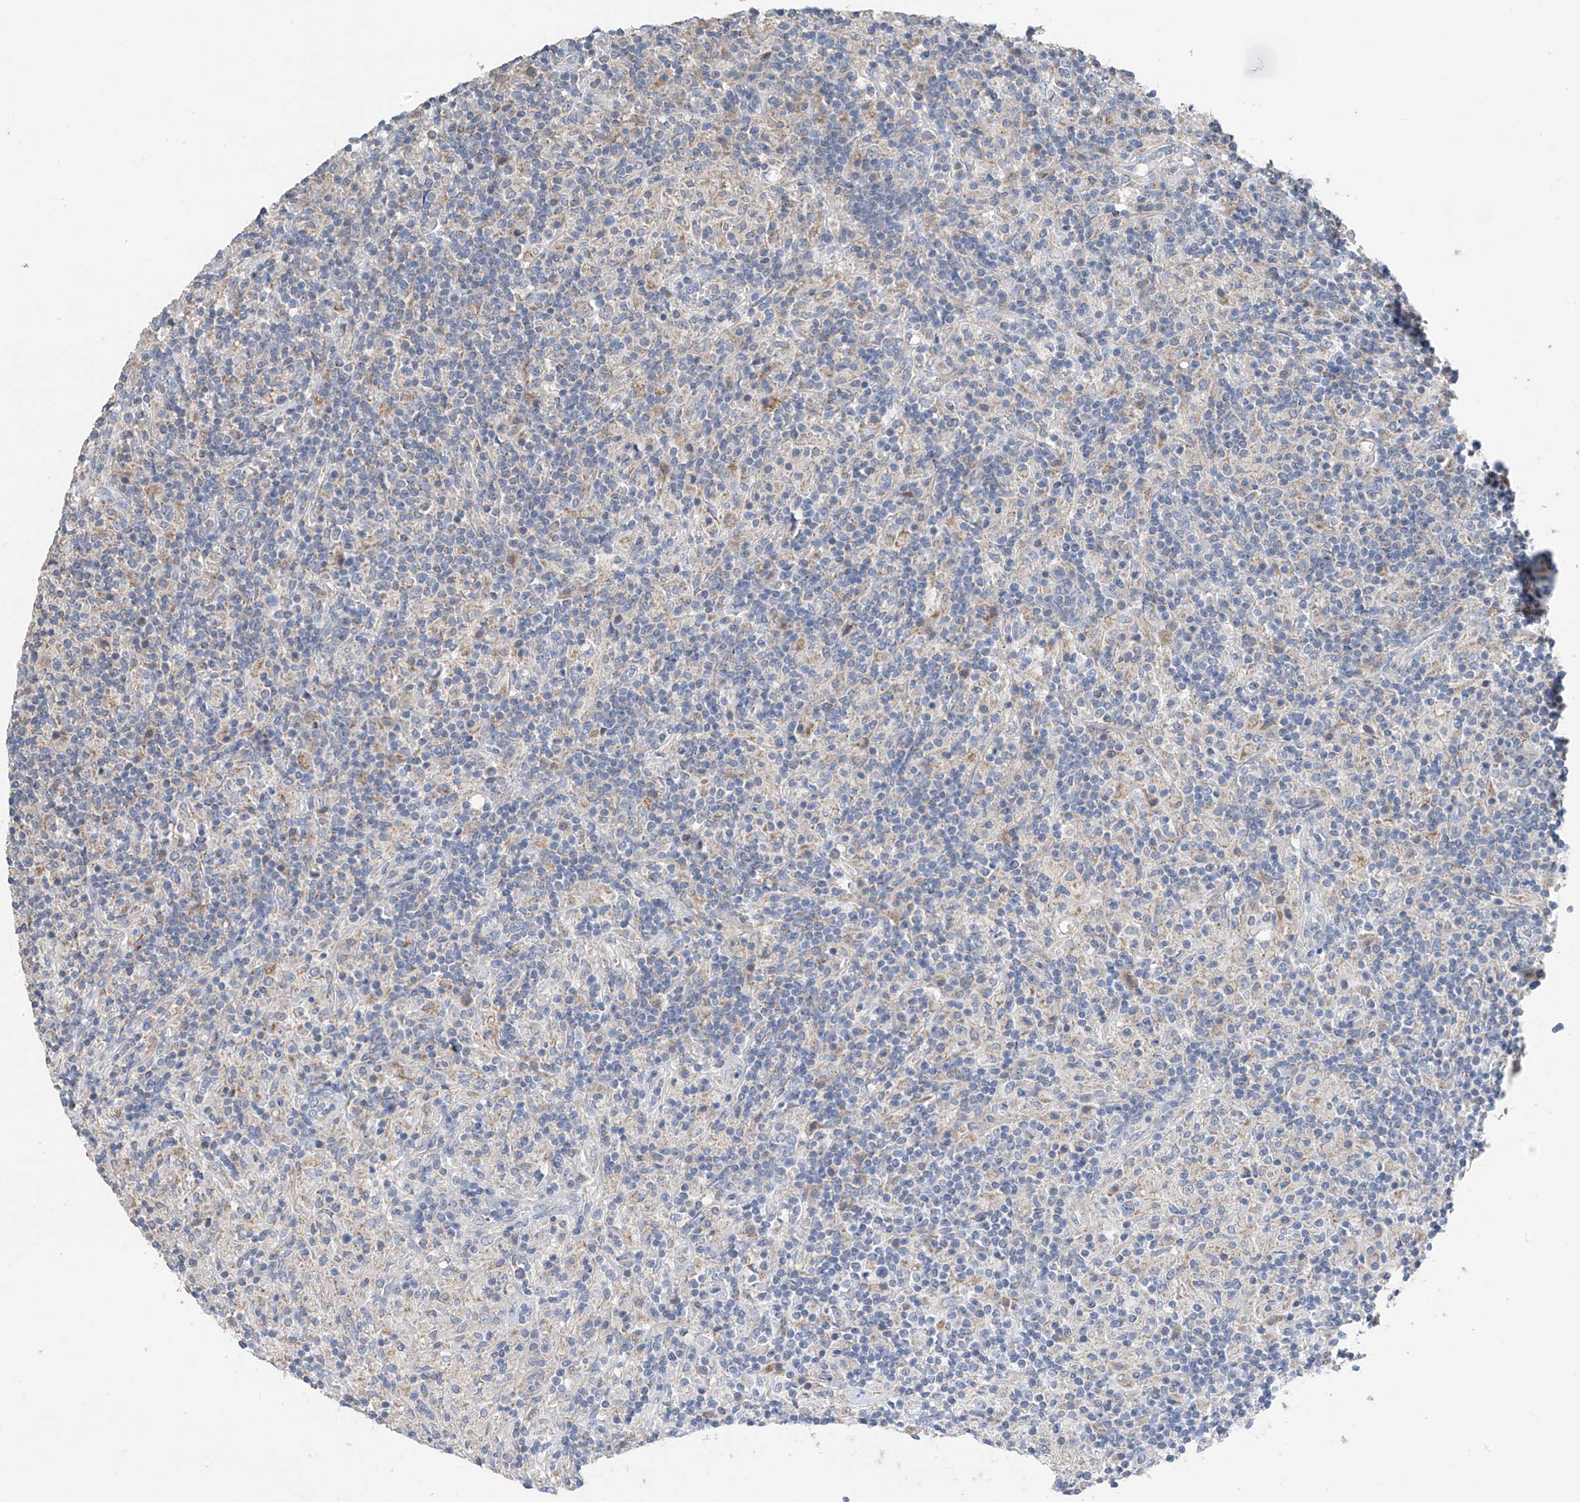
{"staining": {"intensity": "negative", "quantity": "none", "location": "none"}, "tissue": "lymphoma", "cell_type": "Tumor cells", "image_type": "cancer", "snomed": [{"axis": "morphology", "description": "Hodgkin's disease, NOS"}, {"axis": "topography", "description": "Lymph node"}], "caption": "Immunohistochemistry of Hodgkin's disease exhibits no staining in tumor cells.", "gene": "SYN3", "patient": {"sex": "male", "age": 70}}